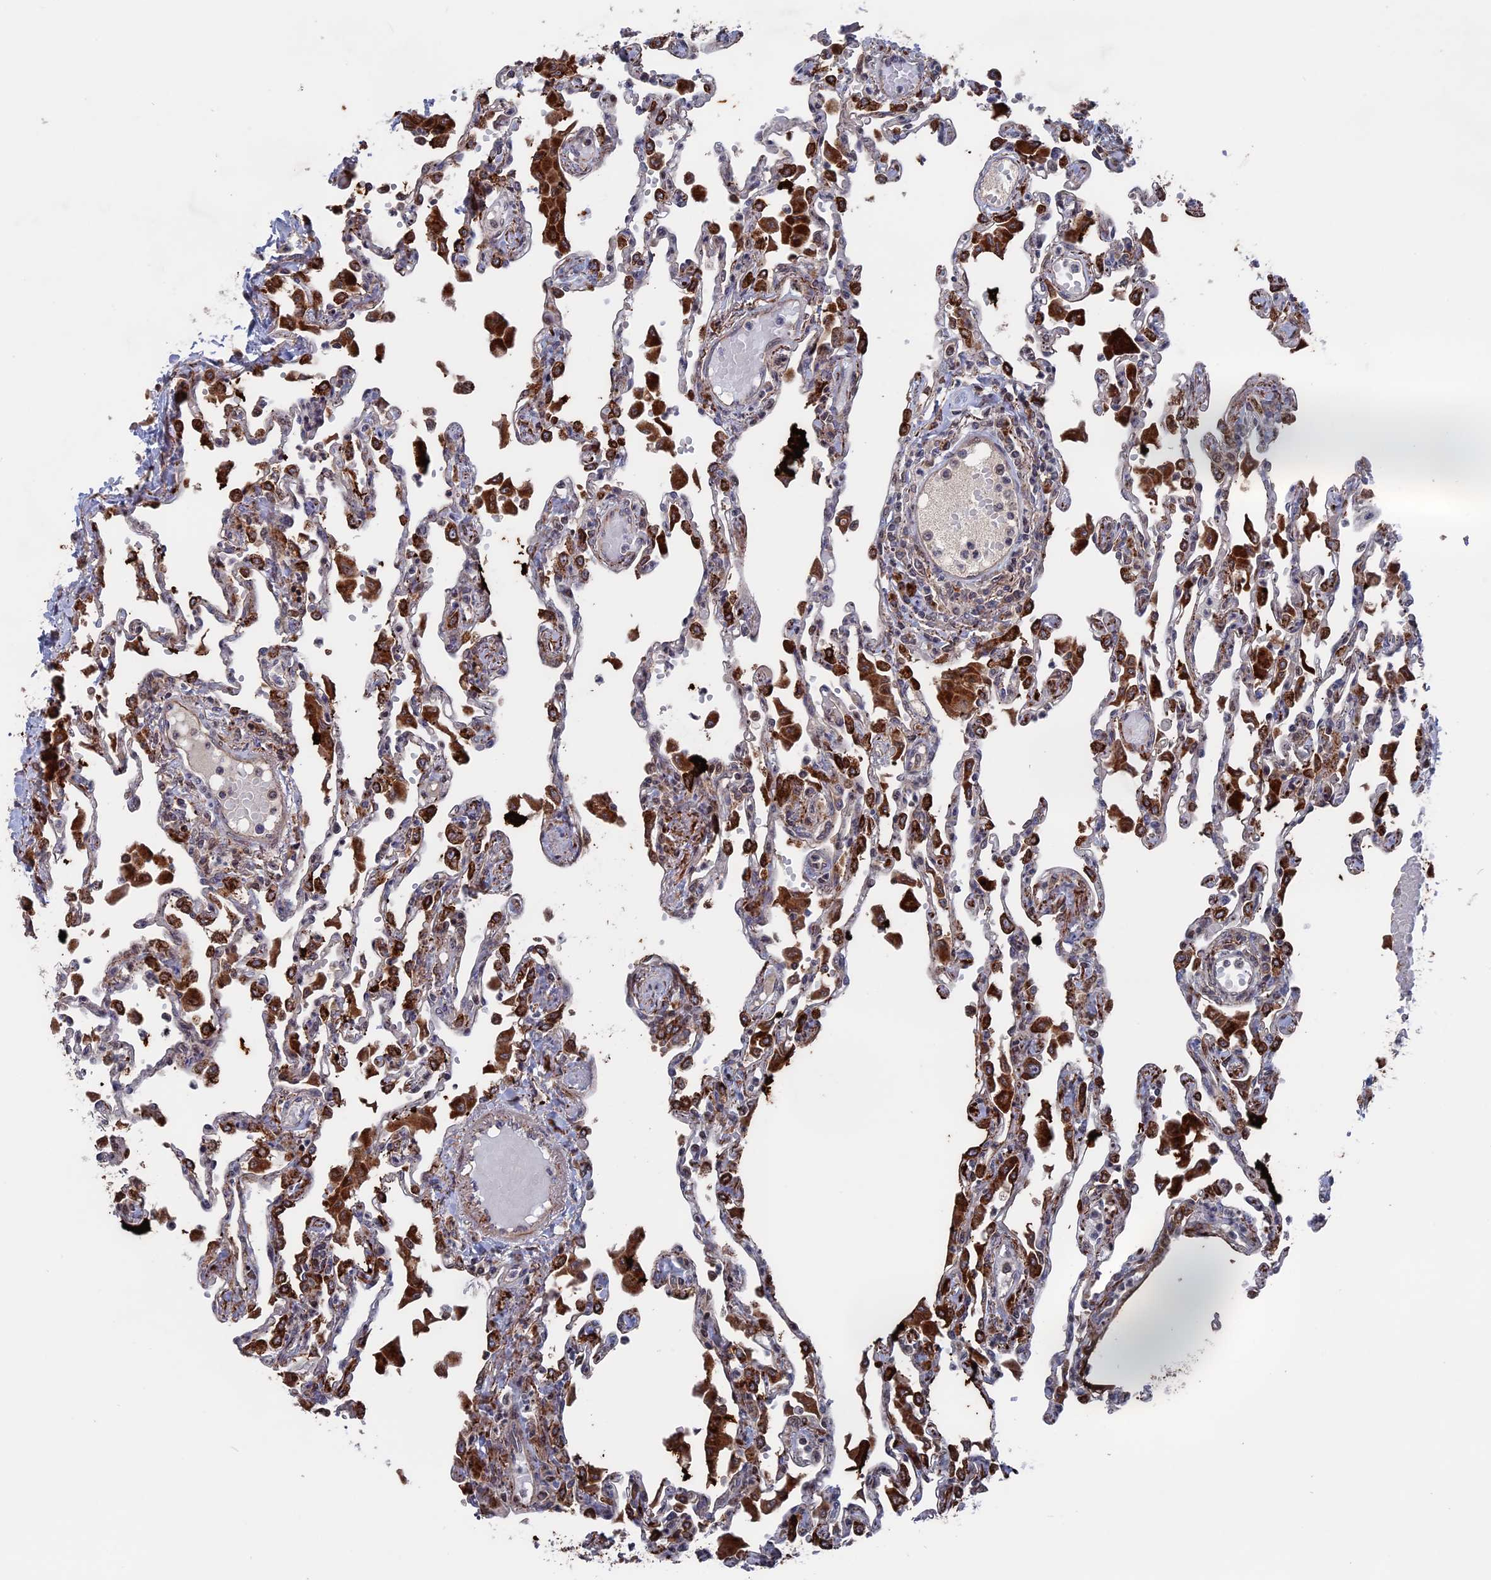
{"staining": {"intensity": "strong", "quantity": "25%-75%", "location": "cytoplasmic/membranous"}, "tissue": "lung", "cell_type": "Alveolar cells", "image_type": "normal", "snomed": [{"axis": "morphology", "description": "Normal tissue, NOS"}, {"axis": "topography", "description": "Bronchus"}, {"axis": "topography", "description": "Lung"}], "caption": "Brown immunohistochemical staining in benign human lung demonstrates strong cytoplasmic/membranous staining in approximately 25%-75% of alveolar cells. The protein is shown in brown color, while the nuclei are stained blue.", "gene": "PLA2G15", "patient": {"sex": "female", "age": 49}}